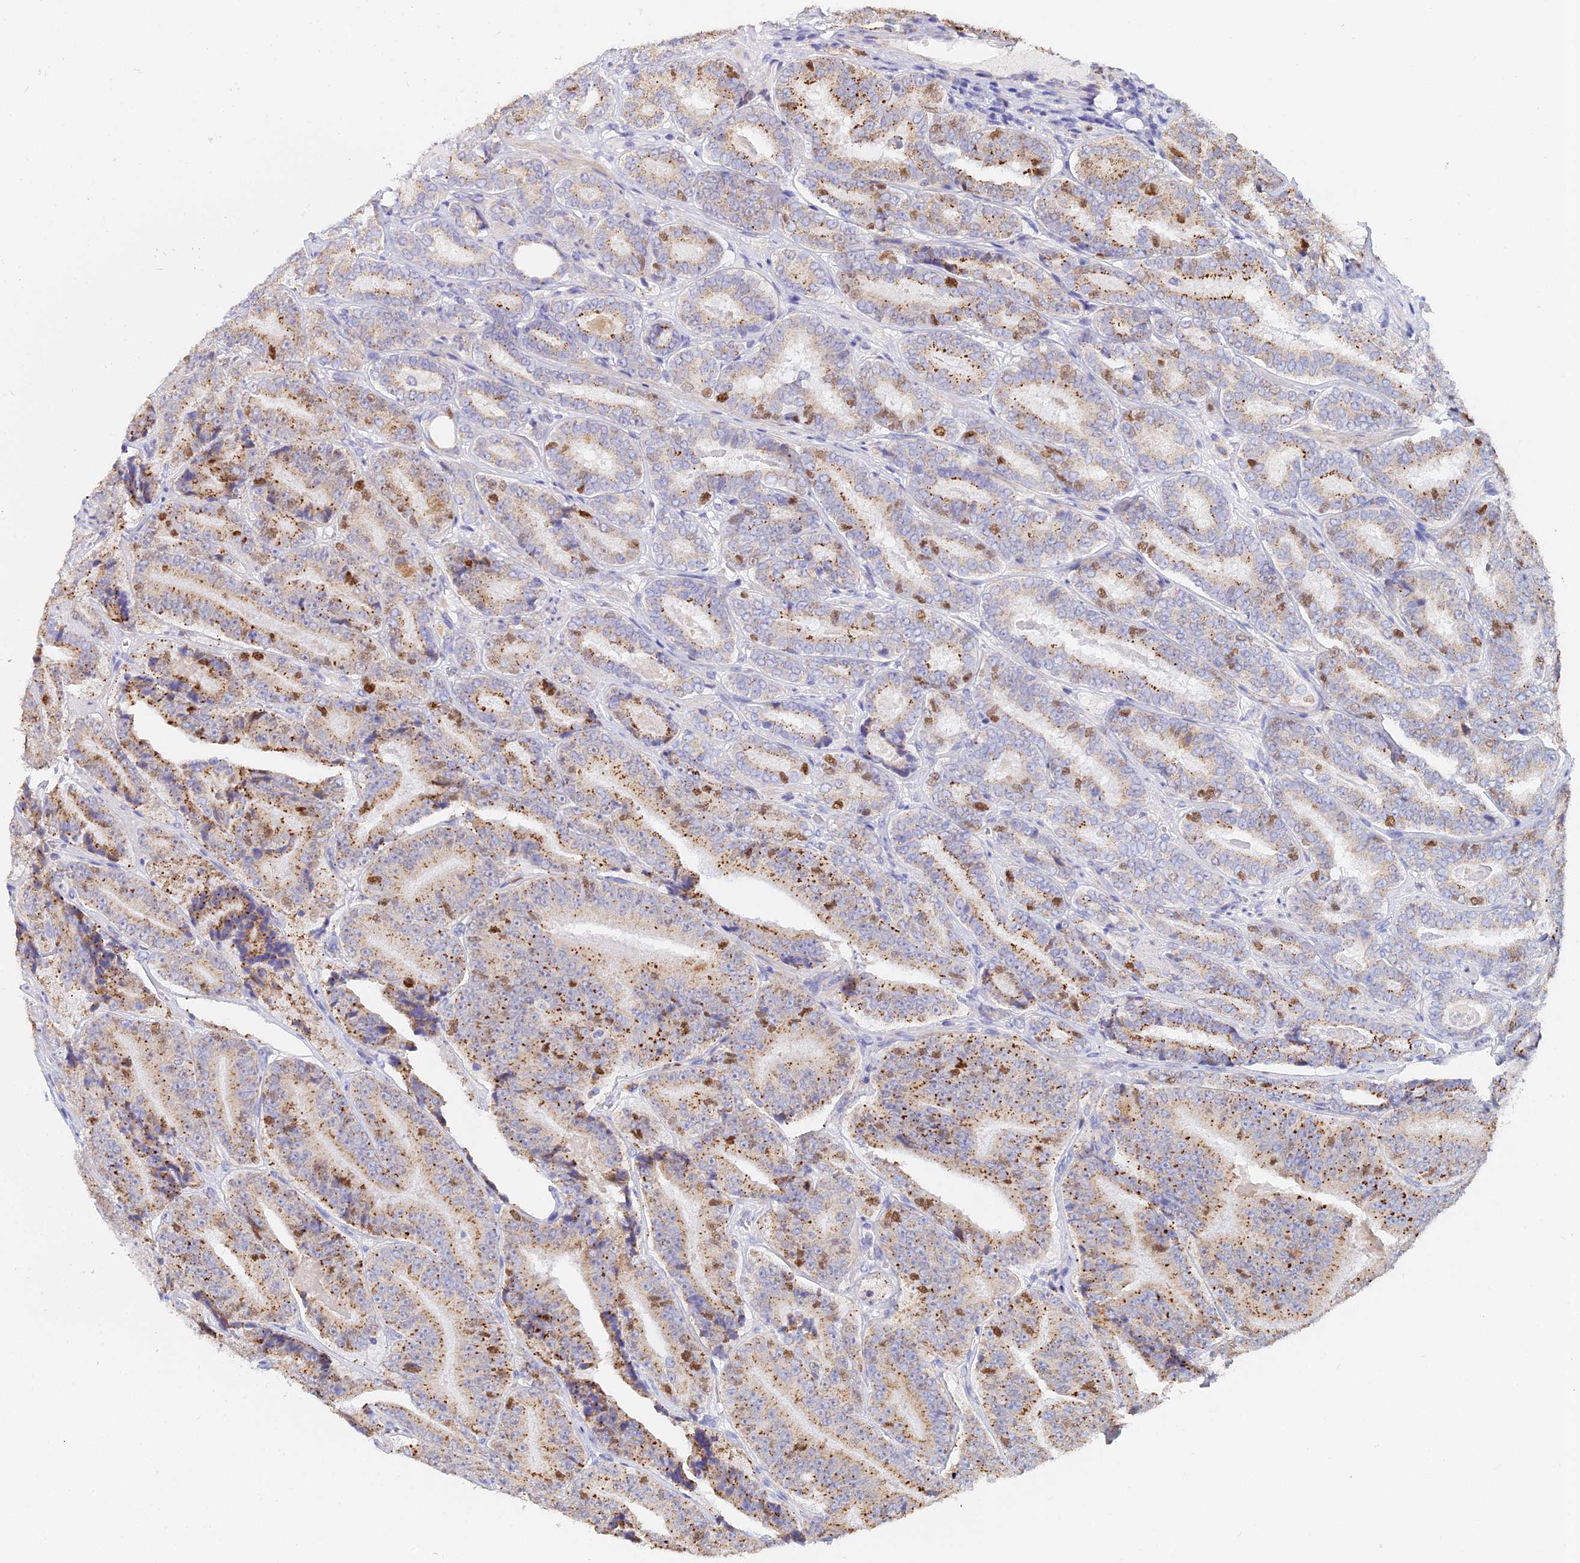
{"staining": {"intensity": "moderate", "quantity": "25%-75%", "location": "cytoplasmic/membranous,nuclear"}, "tissue": "prostate cancer", "cell_type": "Tumor cells", "image_type": "cancer", "snomed": [{"axis": "morphology", "description": "Adenocarcinoma, High grade"}, {"axis": "topography", "description": "Prostate"}], "caption": "Prostate high-grade adenocarcinoma was stained to show a protein in brown. There is medium levels of moderate cytoplasmic/membranous and nuclear expression in about 25%-75% of tumor cells.", "gene": "MCM2", "patient": {"sex": "male", "age": 72}}